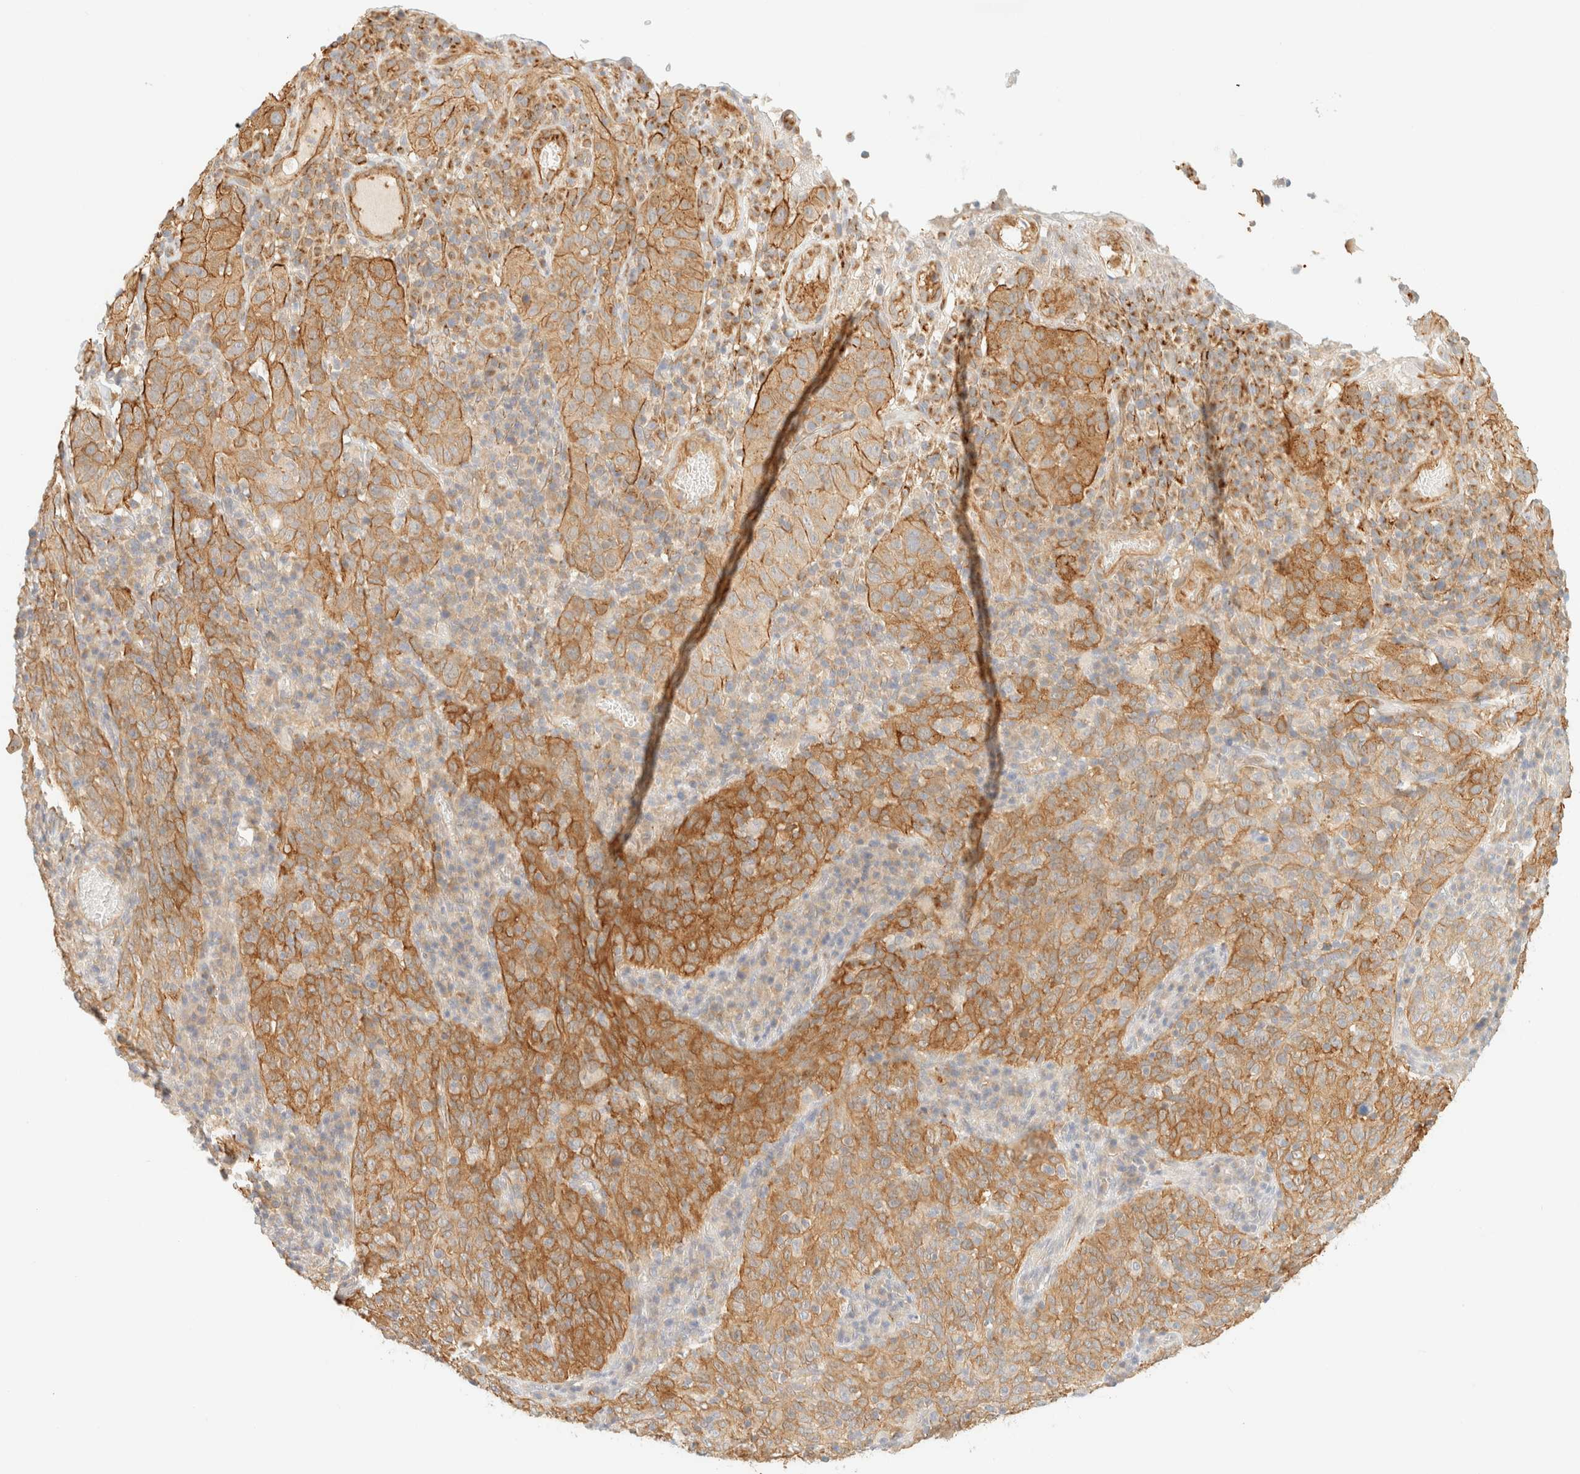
{"staining": {"intensity": "moderate", "quantity": ">75%", "location": "cytoplasmic/membranous"}, "tissue": "cervical cancer", "cell_type": "Tumor cells", "image_type": "cancer", "snomed": [{"axis": "morphology", "description": "Squamous cell carcinoma, NOS"}, {"axis": "topography", "description": "Cervix"}], "caption": "Cervical cancer stained with immunohistochemistry displays moderate cytoplasmic/membranous positivity in about >75% of tumor cells.", "gene": "OTOP2", "patient": {"sex": "female", "age": 46}}